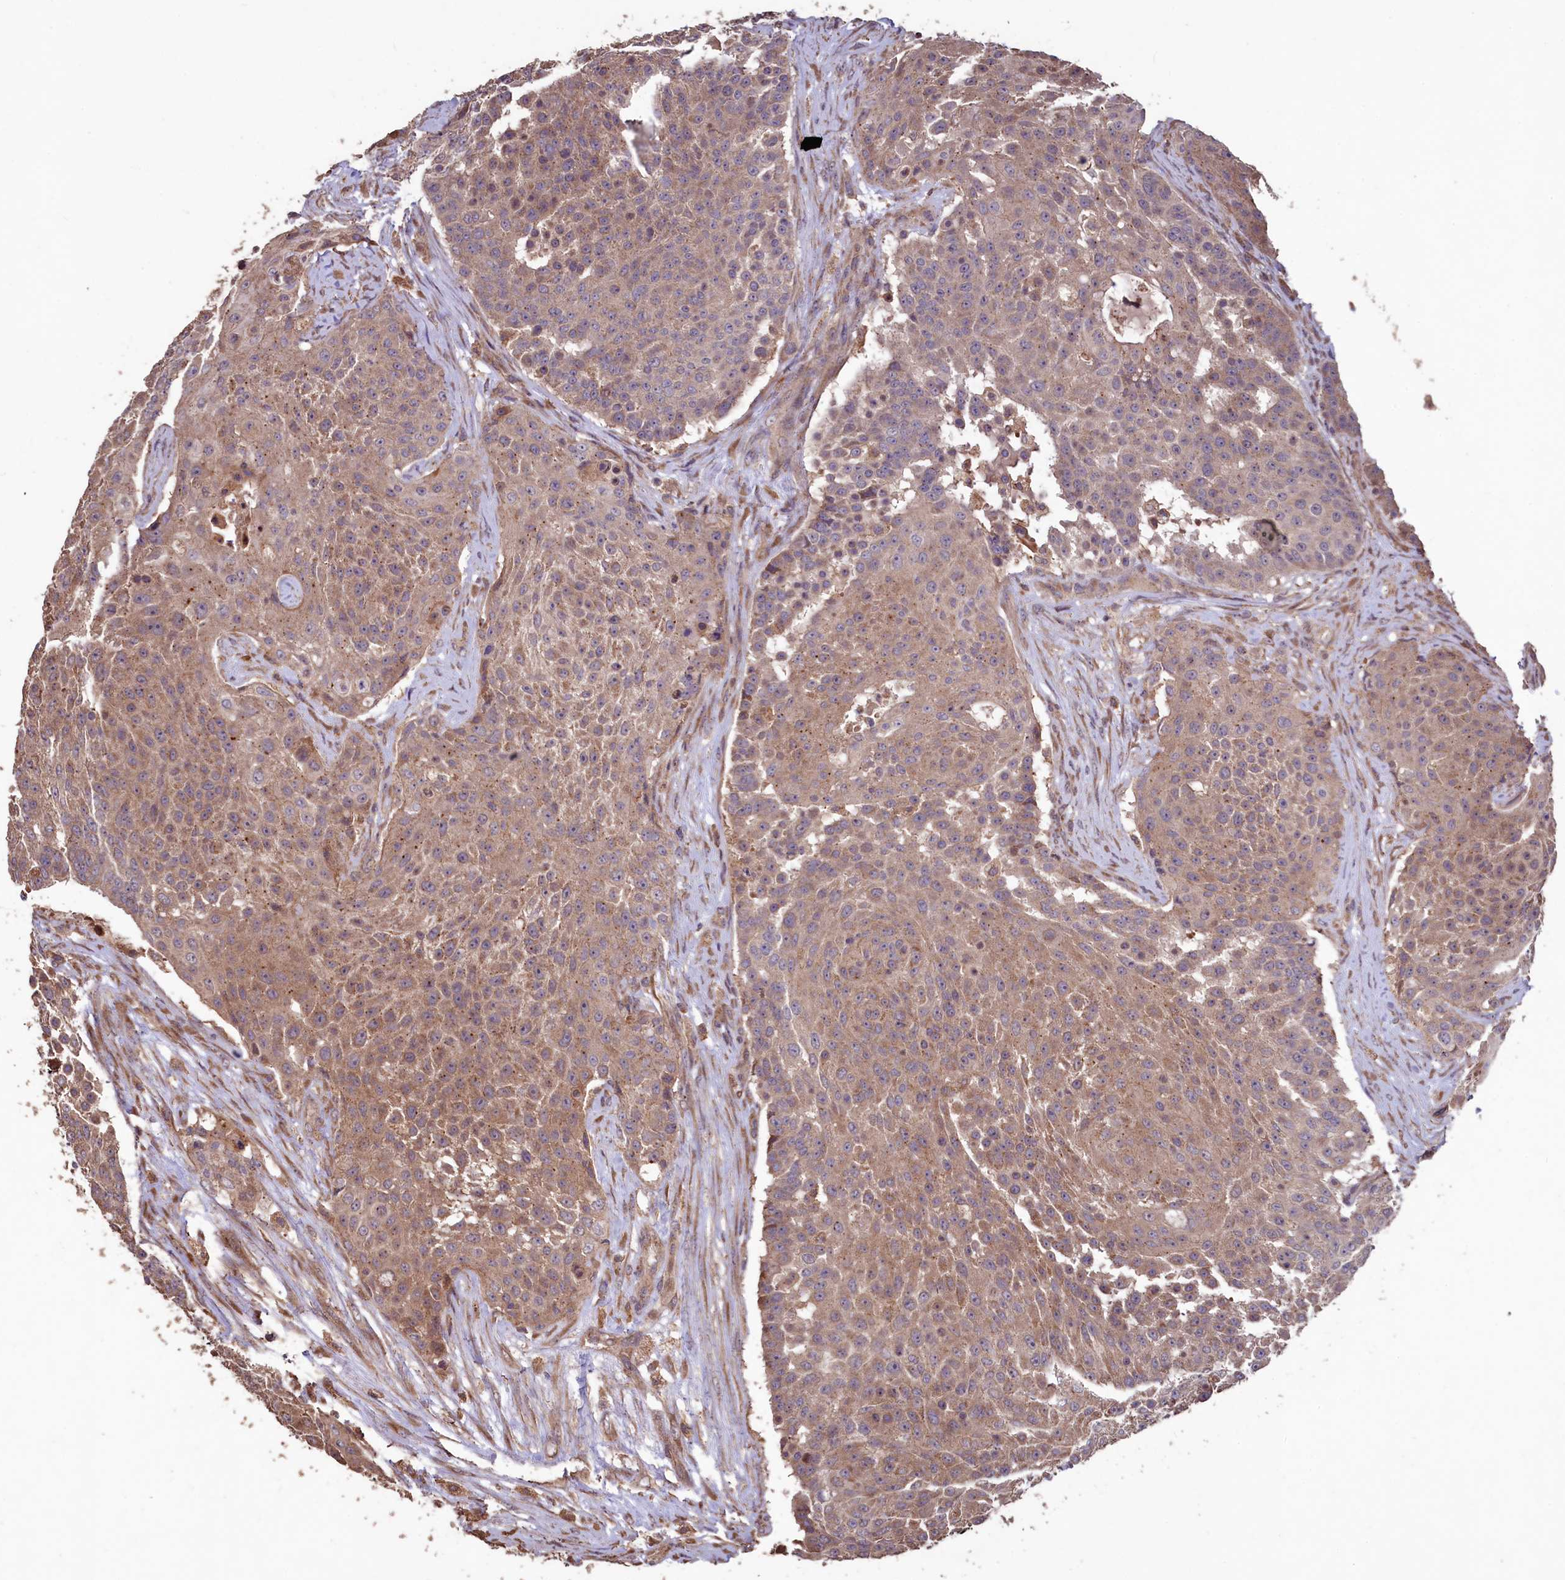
{"staining": {"intensity": "weak", "quantity": ">75%", "location": "cytoplasmic/membranous"}, "tissue": "urothelial cancer", "cell_type": "Tumor cells", "image_type": "cancer", "snomed": [{"axis": "morphology", "description": "Urothelial carcinoma, High grade"}, {"axis": "topography", "description": "Urinary bladder"}], "caption": "High-grade urothelial carcinoma stained for a protein (brown) shows weak cytoplasmic/membranous positive expression in about >75% of tumor cells.", "gene": "TMEM98", "patient": {"sex": "female", "age": 63}}